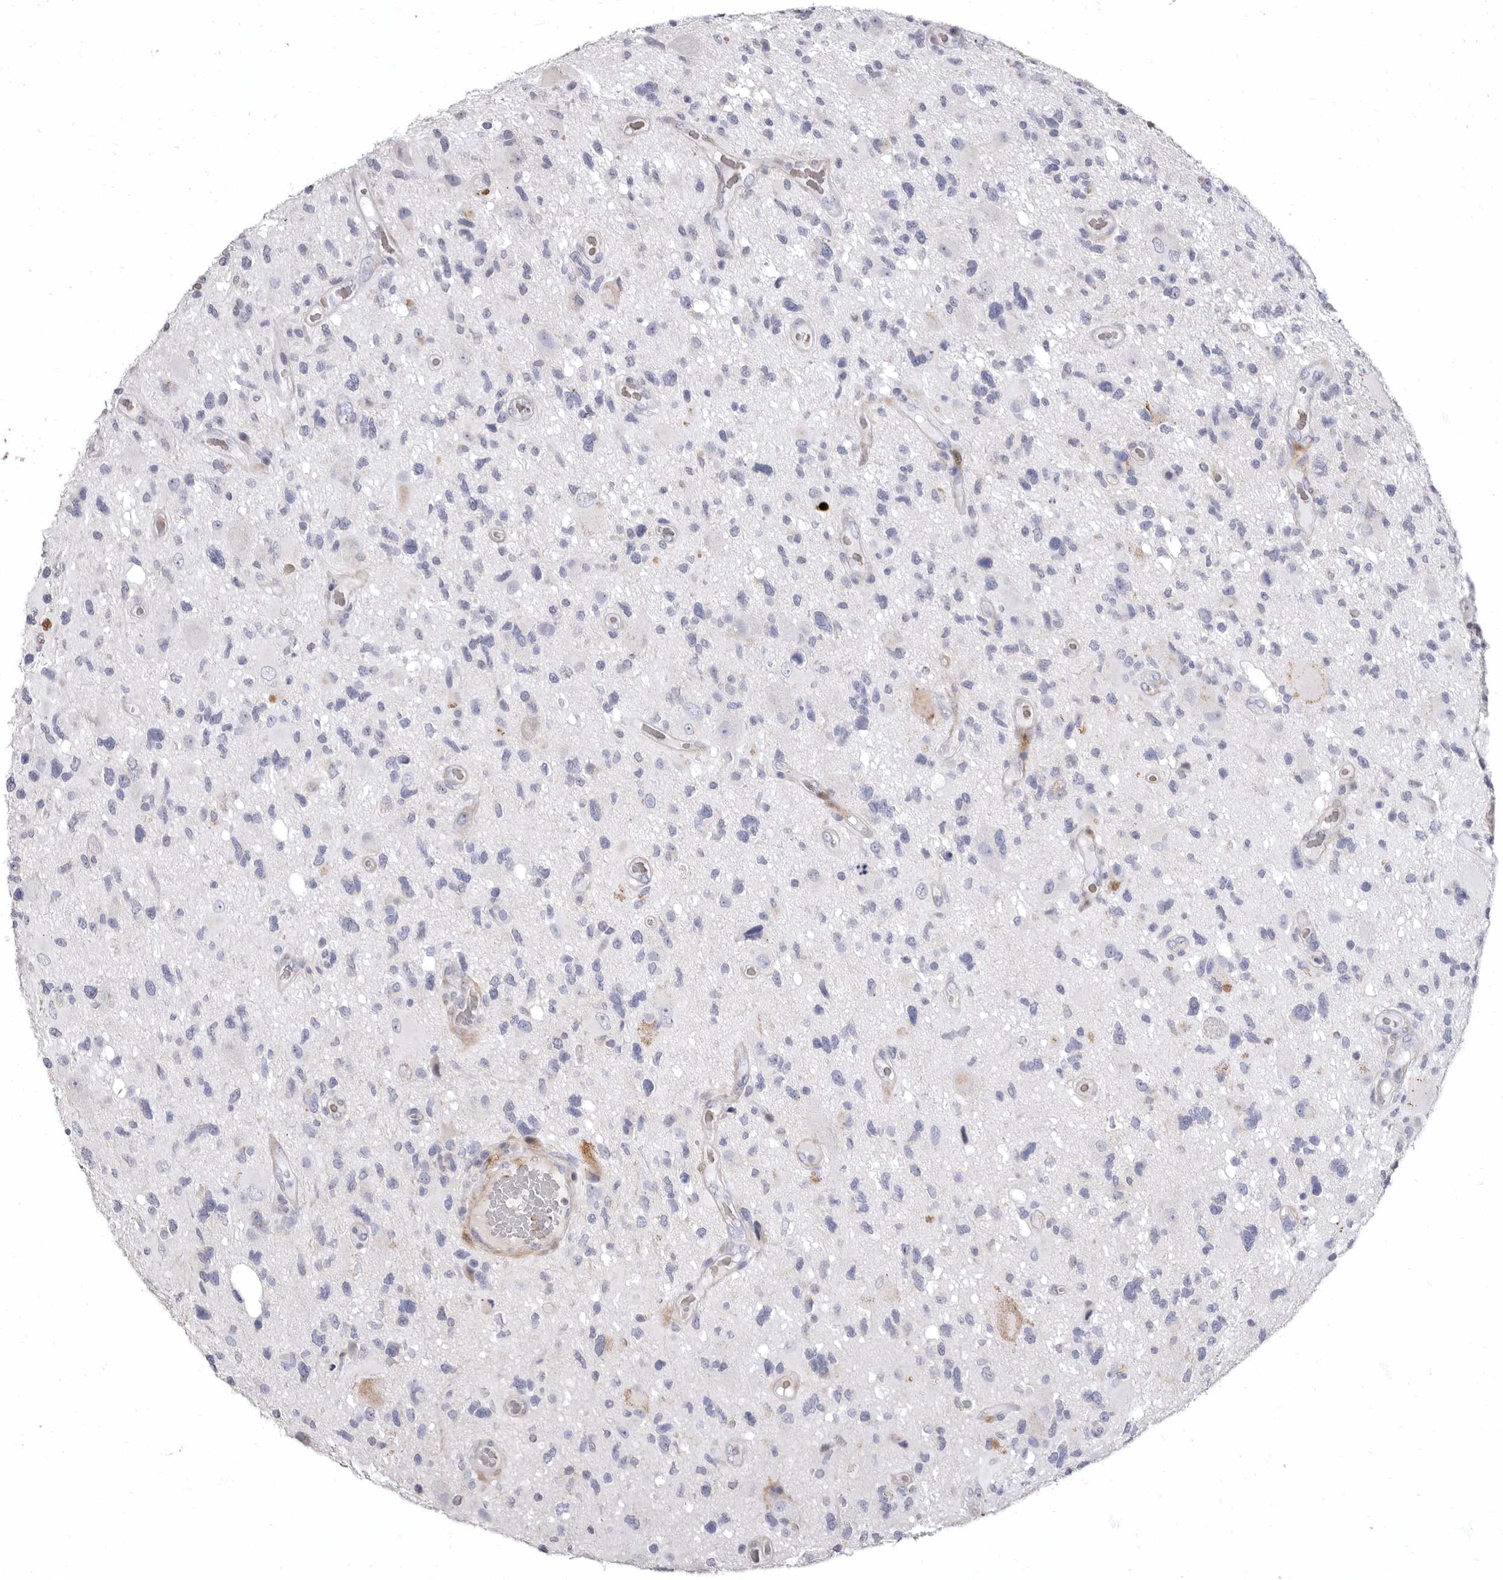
{"staining": {"intensity": "negative", "quantity": "none", "location": "none"}, "tissue": "glioma", "cell_type": "Tumor cells", "image_type": "cancer", "snomed": [{"axis": "morphology", "description": "Glioma, malignant, High grade"}, {"axis": "topography", "description": "Brain"}], "caption": "IHC of human malignant high-grade glioma exhibits no staining in tumor cells.", "gene": "AIDA", "patient": {"sex": "male", "age": 33}}